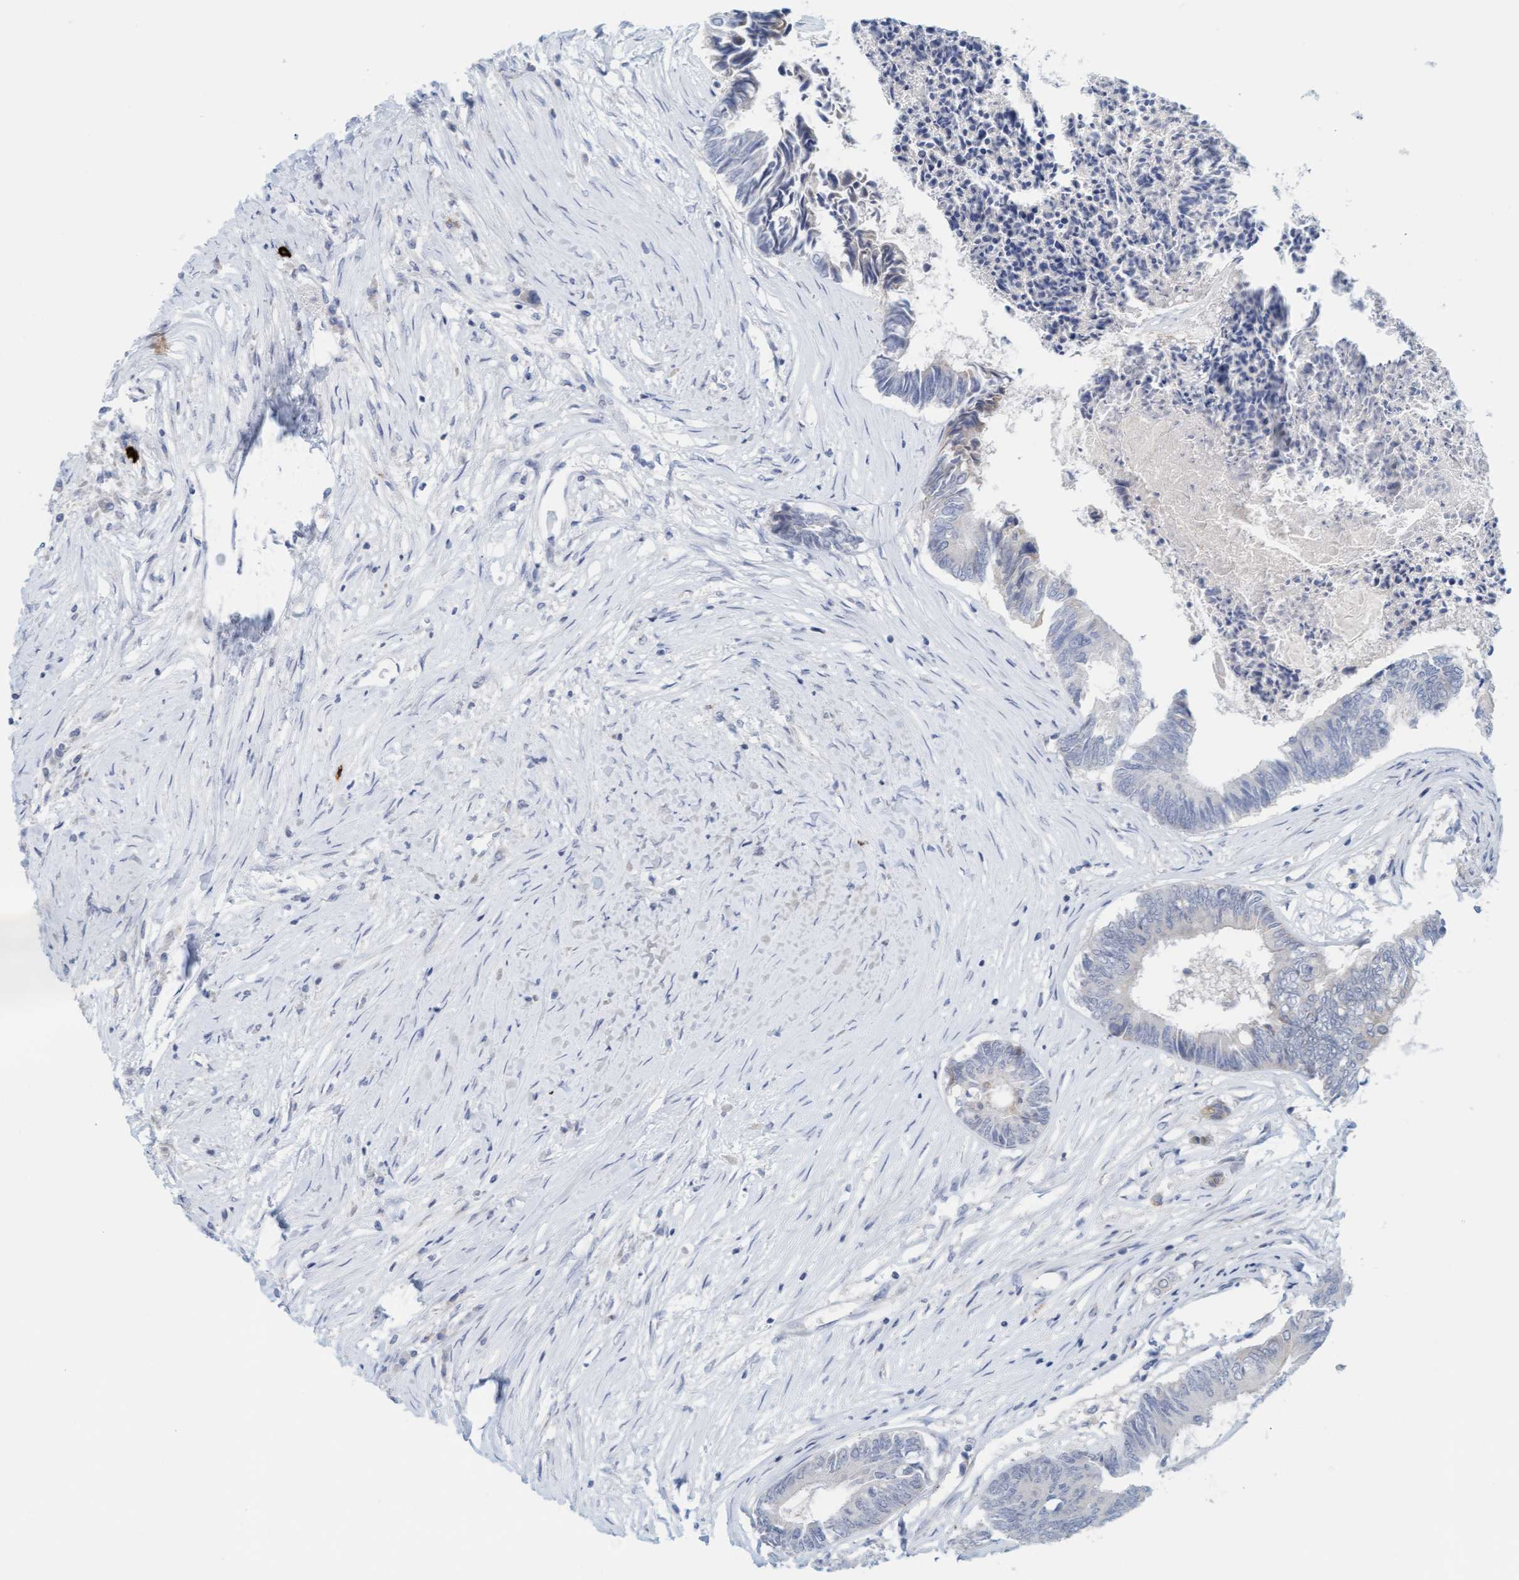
{"staining": {"intensity": "negative", "quantity": "none", "location": "none"}, "tissue": "colorectal cancer", "cell_type": "Tumor cells", "image_type": "cancer", "snomed": [{"axis": "morphology", "description": "Adenocarcinoma, NOS"}, {"axis": "topography", "description": "Rectum"}], "caption": "Immunohistochemistry photomicrograph of neoplastic tissue: adenocarcinoma (colorectal) stained with DAB (3,3'-diaminobenzidine) reveals no significant protein expression in tumor cells. The staining was performed using DAB (3,3'-diaminobenzidine) to visualize the protein expression in brown, while the nuclei were stained in blue with hematoxylin (Magnification: 20x).", "gene": "CPA3", "patient": {"sex": "male", "age": 63}}